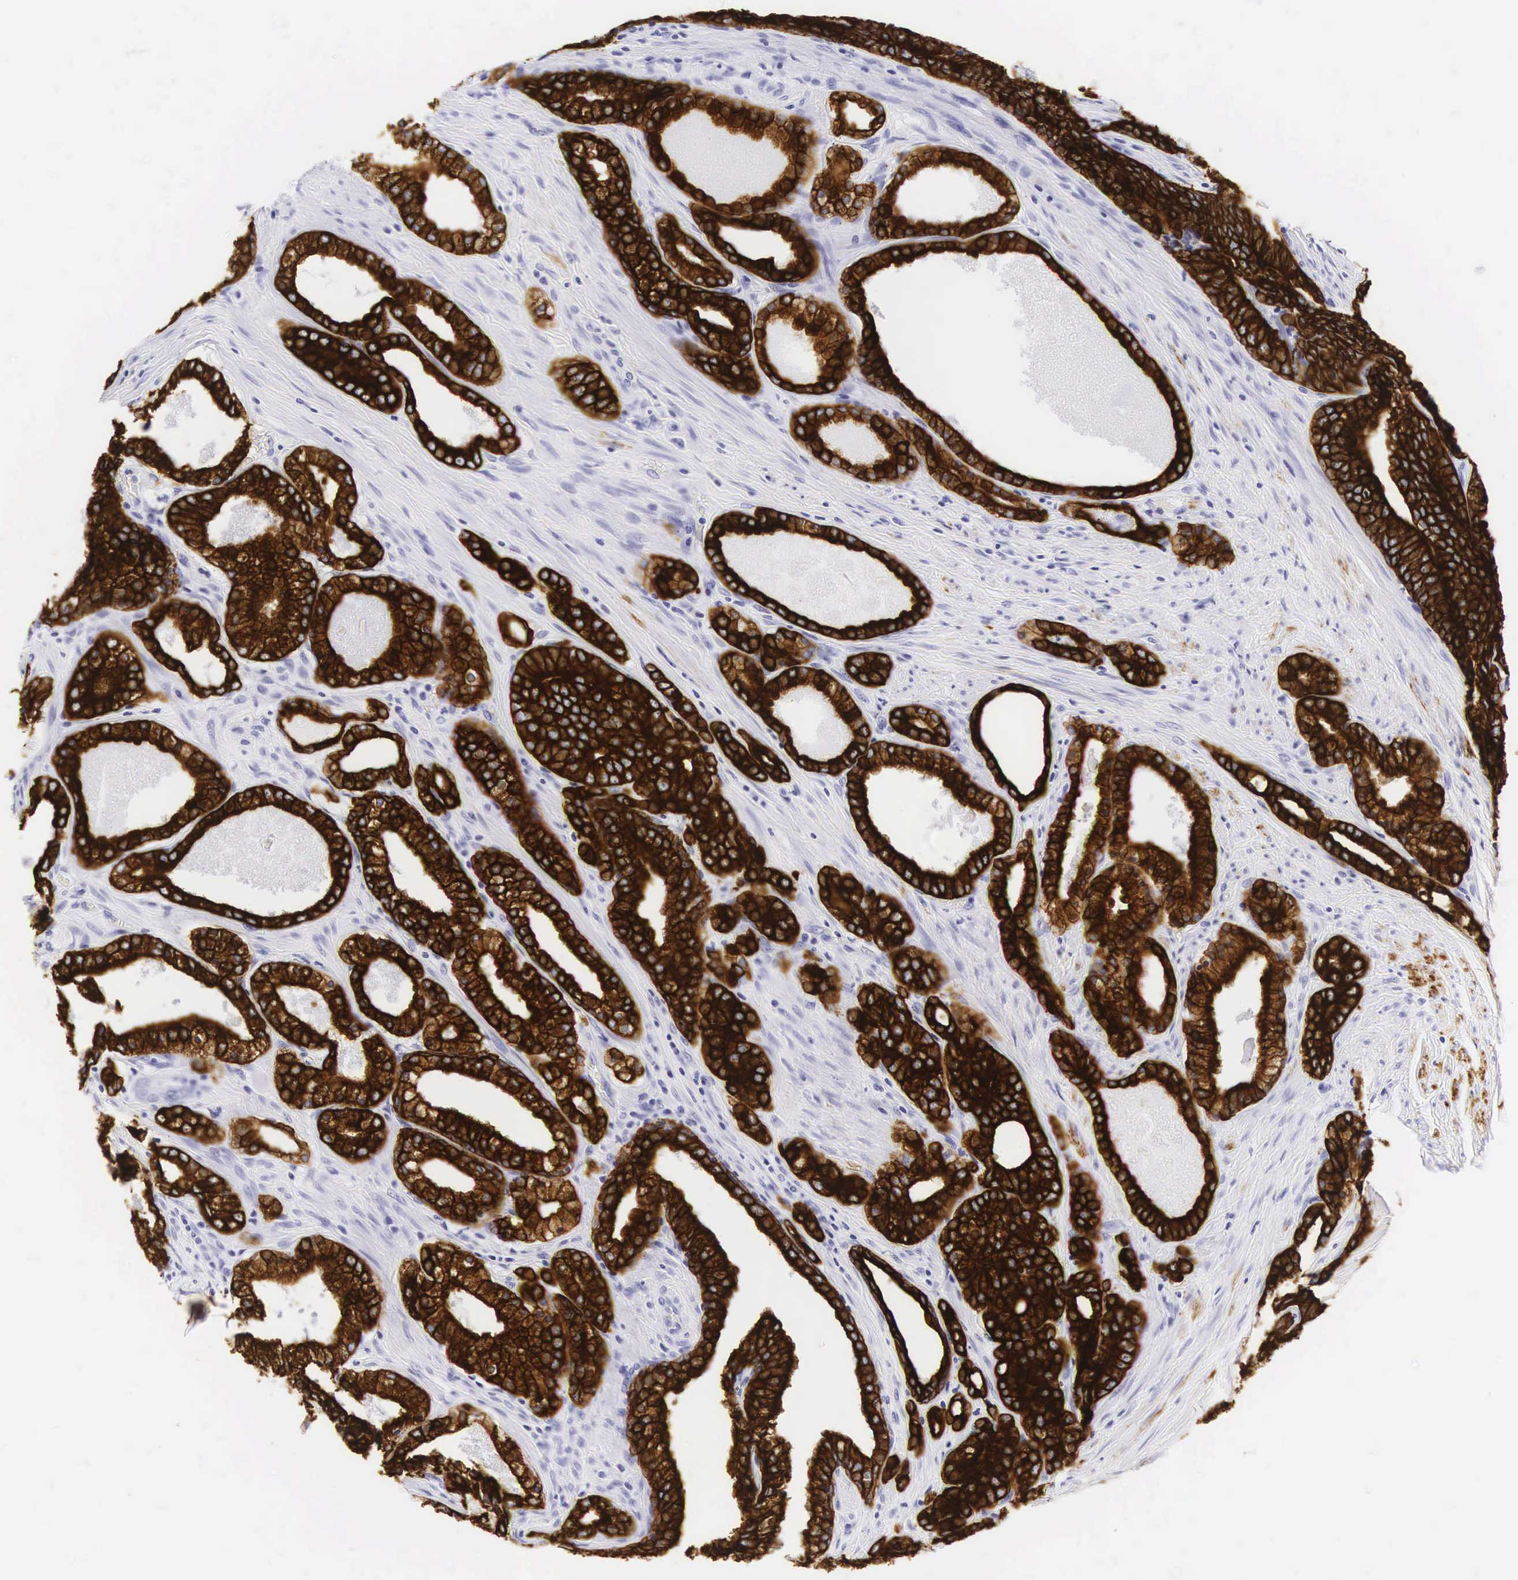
{"staining": {"intensity": "strong", "quantity": ">75%", "location": "cytoplasmic/membranous"}, "tissue": "prostate cancer", "cell_type": "Tumor cells", "image_type": "cancer", "snomed": [{"axis": "morphology", "description": "Adenocarcinoma, Low grade"}, {"axis": "topography", "description": "Prostate"}], "caption": "Protein staining of prostate cancer (low-grade adenocarcinoma) tissue displays strong cytoplasmic/membranous expression in about >75% of tumor cells.", "gene": "KRT18", "patient": {"sex": "male", "age": 71}}